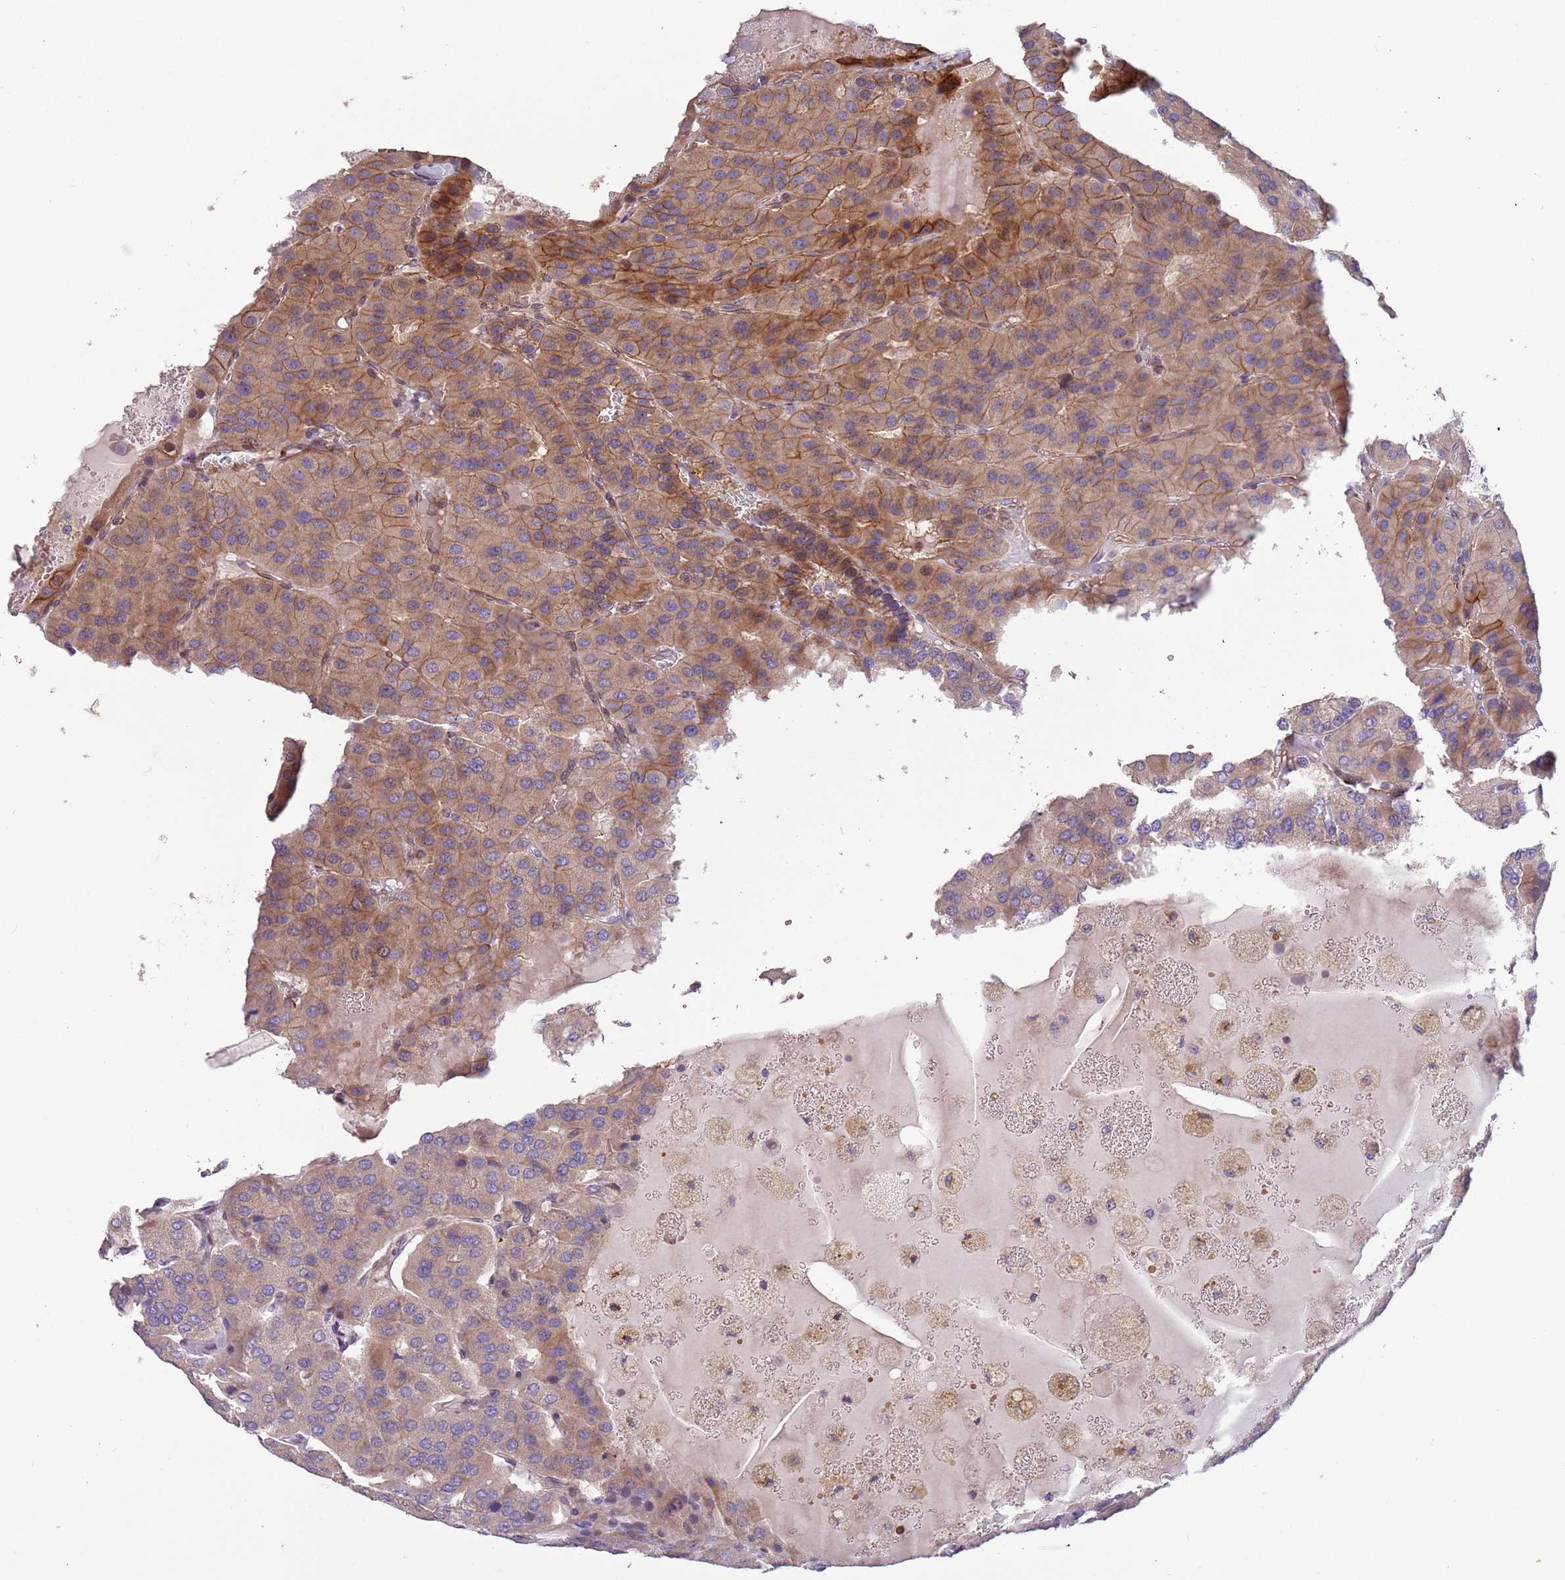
{"staining": {"intensity": "moderate", "quantity": ">75%", "location": "cytoplasmic/membranous"}, "tissue": "parathyroid gland", "cell_type": "Glandular cells", "image_type": "normal", "snomed": [{"axis": "morphology", "description": "Normal tissue, NOS"}, {"axis": "morphology", "description": "Adenoma, NOS"}, {"axis": "topography", "description": "Parathyroid gland"}], "caption": "The histopathology image displays a brown stain indicating the presence of a protein in the cytoplasmic/membranous of glandular cells in parathyroid gland.", "gene": "ITGB6", "patient": {"sex": "female", "age": 86}}